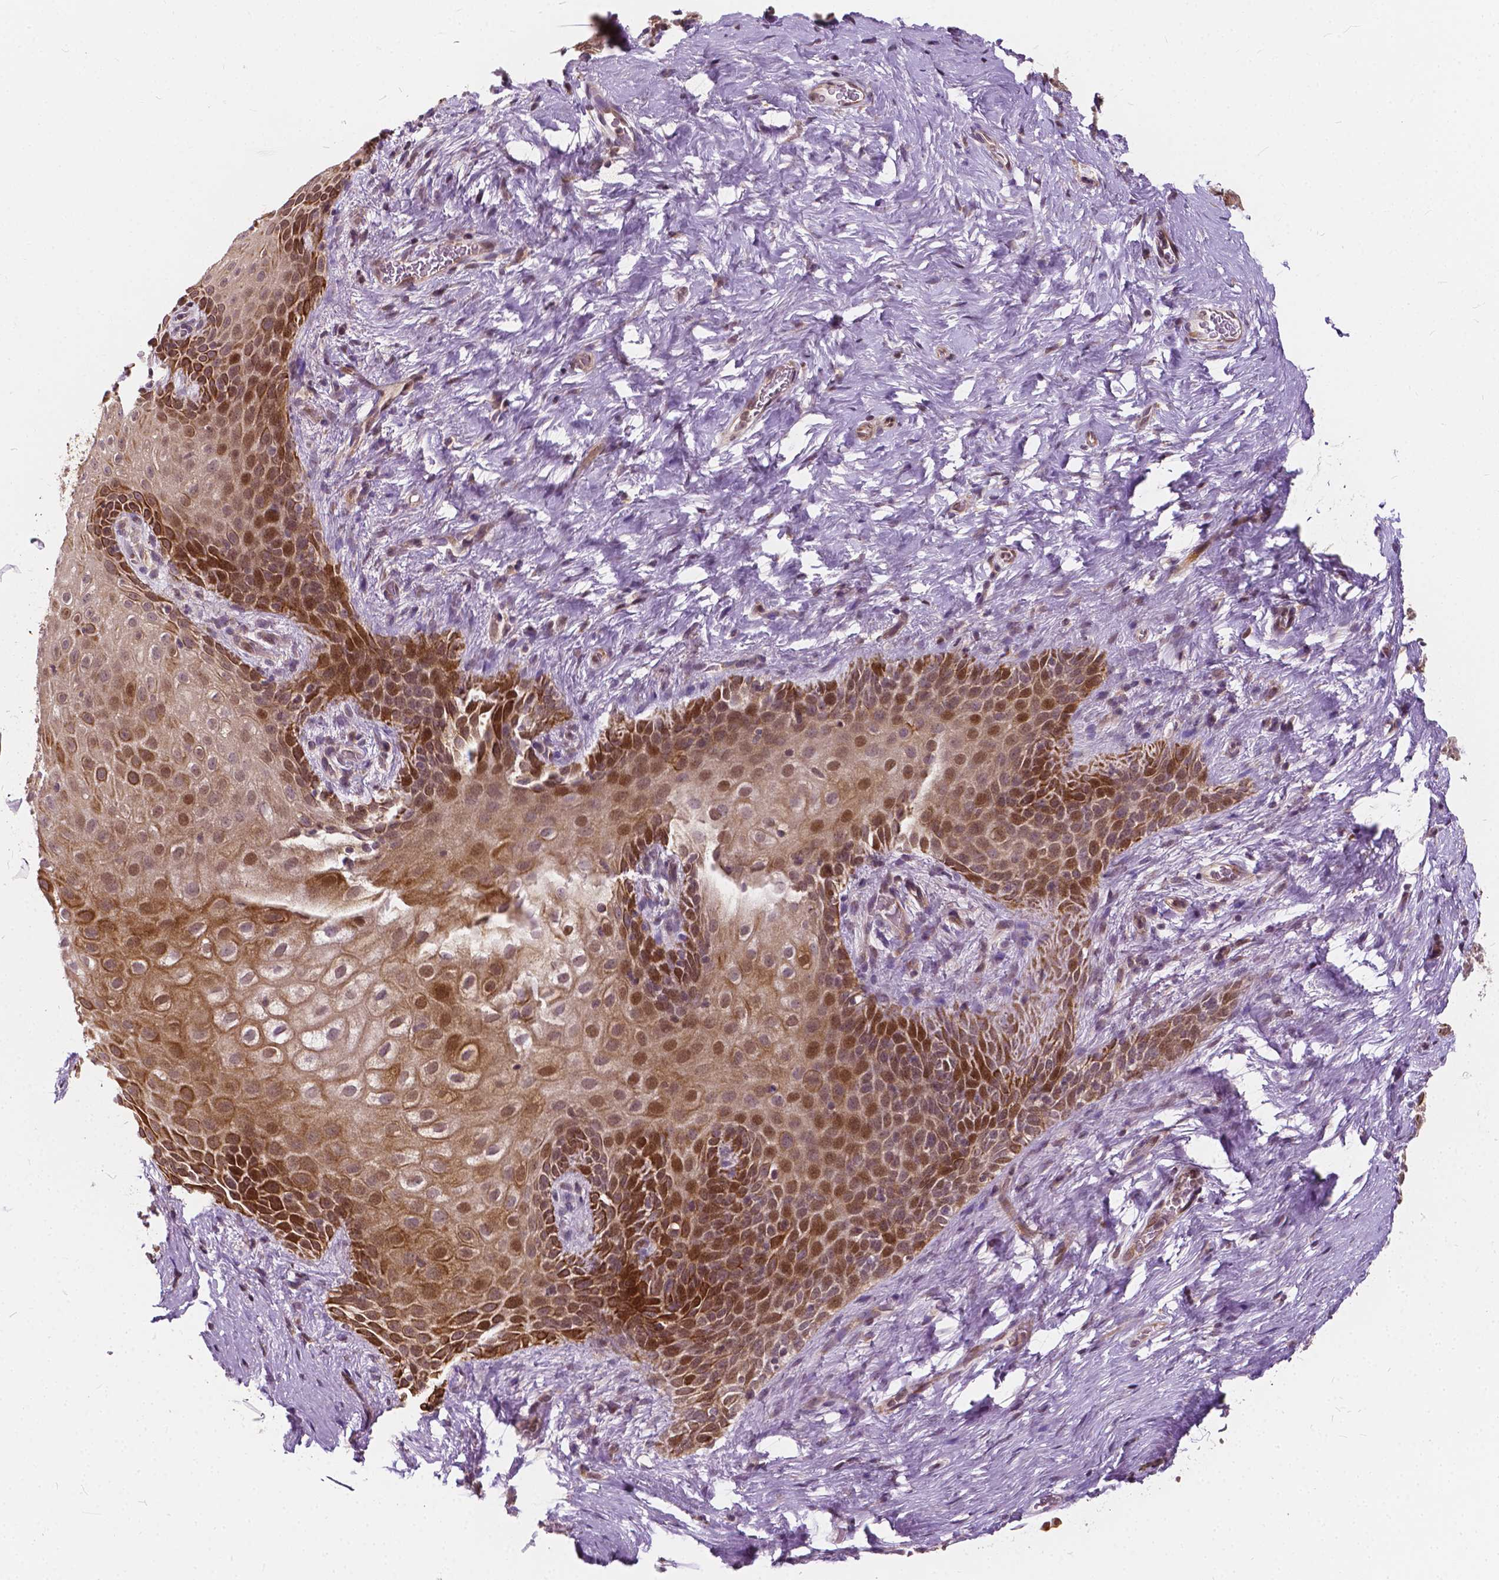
{"staining": {"intensity": "moderate", "quantity": ">75%", "location": "cytoplasmic/membranous,nuclear"}, "tissue": "skin", "cell_type": "Epidermal cells", "image_type": "normal", "snomed": [{"axis": "morphology", "description": "Normal tissue, NOS"}, {"axis": "topography", "description": "Anal"}], "caption": "Protein expression analysis of normal skin displays moderate cytoplasmic/membranous,nuclear expression in approximately >75% of epidermal cells.", "gene": "INPP5E", "patient": {"sex": "female", "age": 46}}